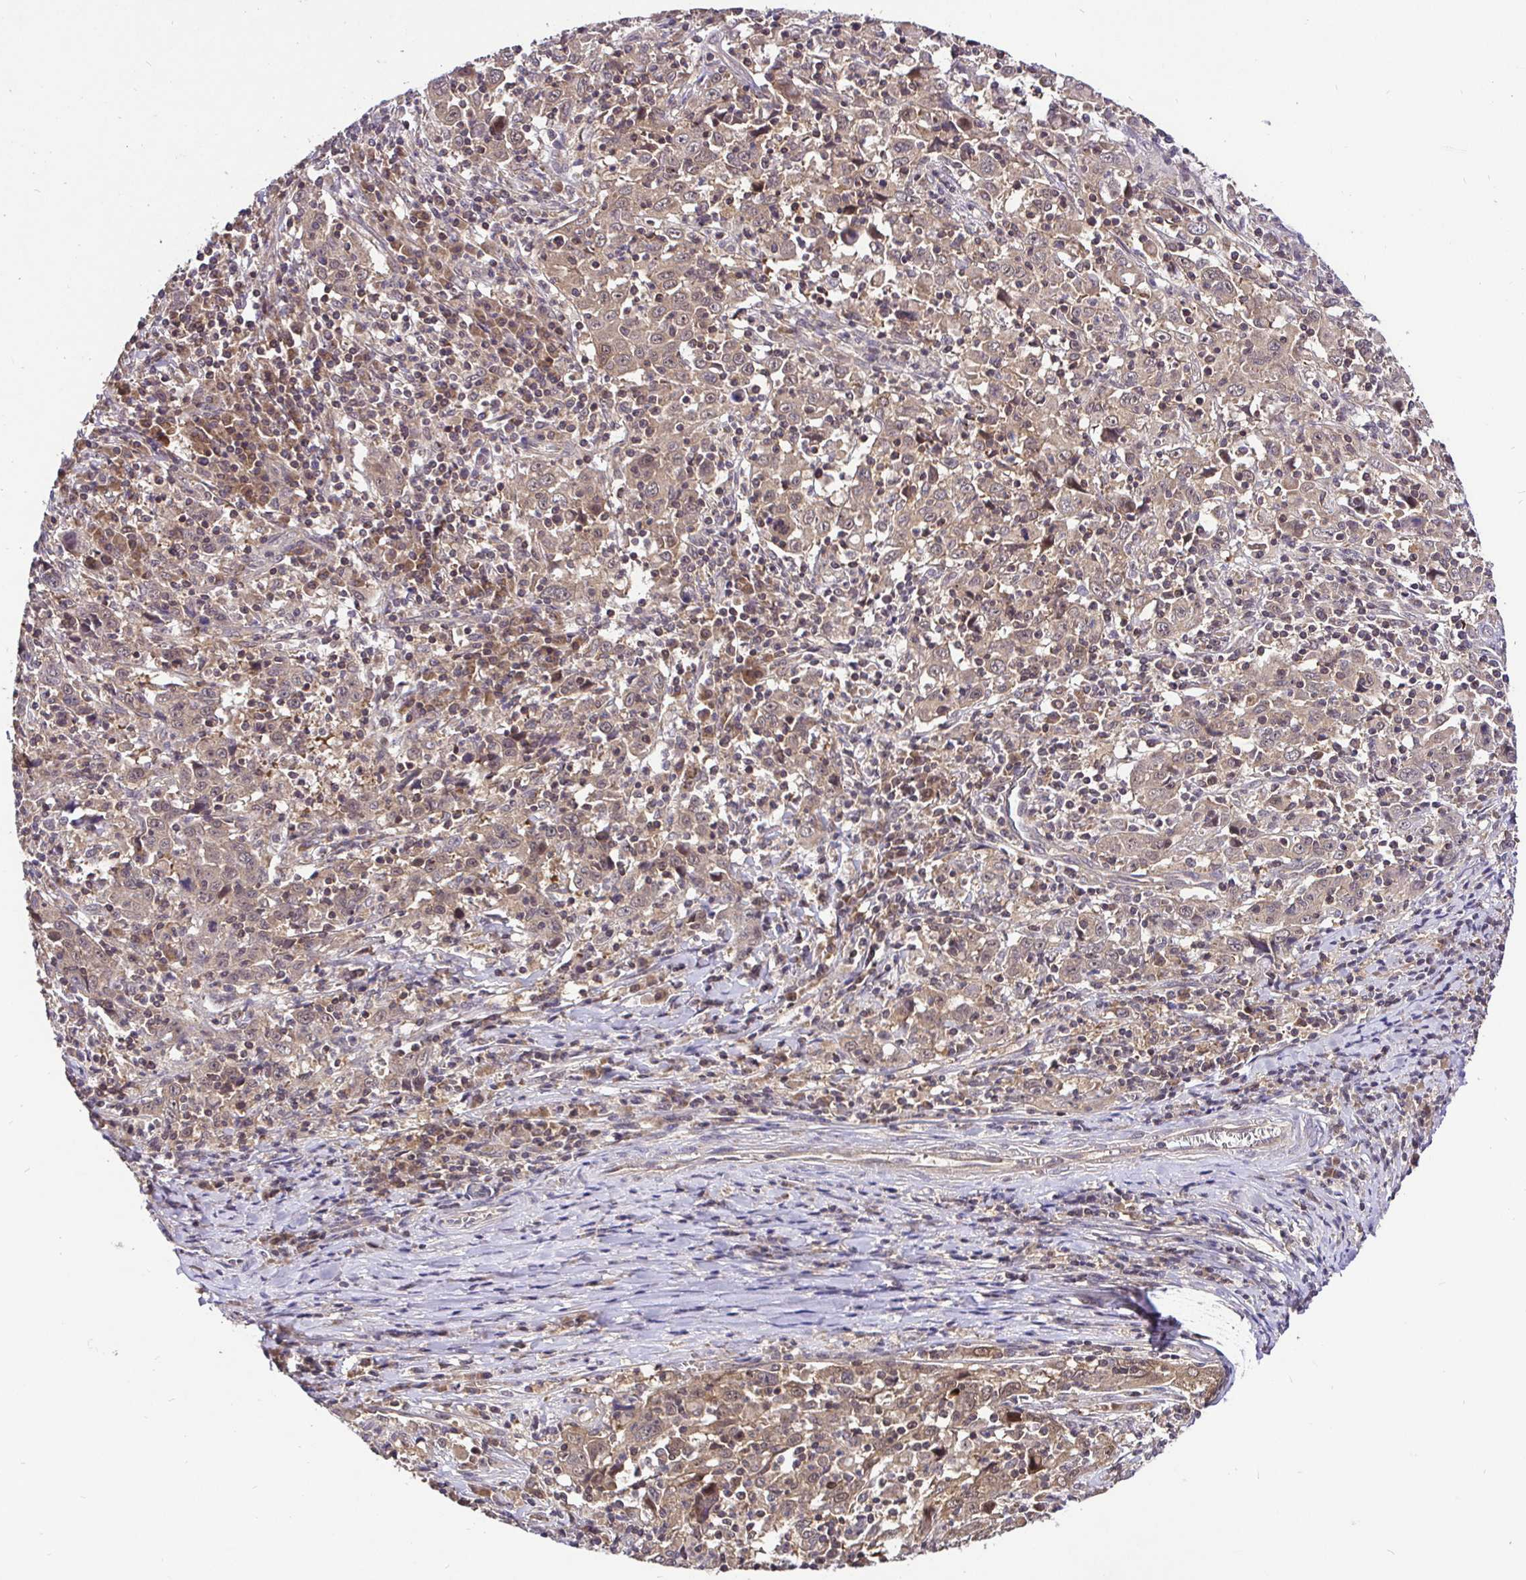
{"staining": {"intensity": "moderate", "quantity": ">75%", "location": "cytoplasmic/membranous,nuclear"}, "tissue": "cervical cancer", "cell_type": "Tumor cells", "image_type": "cancer", "snomed": [{"axis": "morphology", "description": "Squamous cell carcinoma, NOS"}, {"axis": "topography", "description": "Cervix"}], "caption": "Cervical cancer stained with DAB immunohistochemistry reveals medium levels of moderate cytoplasmic/membranous and nuclear positivity in about >75% of tumor cells. The staining was performed using DAB (3,3'-diaminobenzidine) to visualize the protein expression in brown, while the nuclei were stained in blue with hematoxylin (Magnification: 20x).", "gene": "UBE2M", "patient": {"sex": "female", "age": 46}}